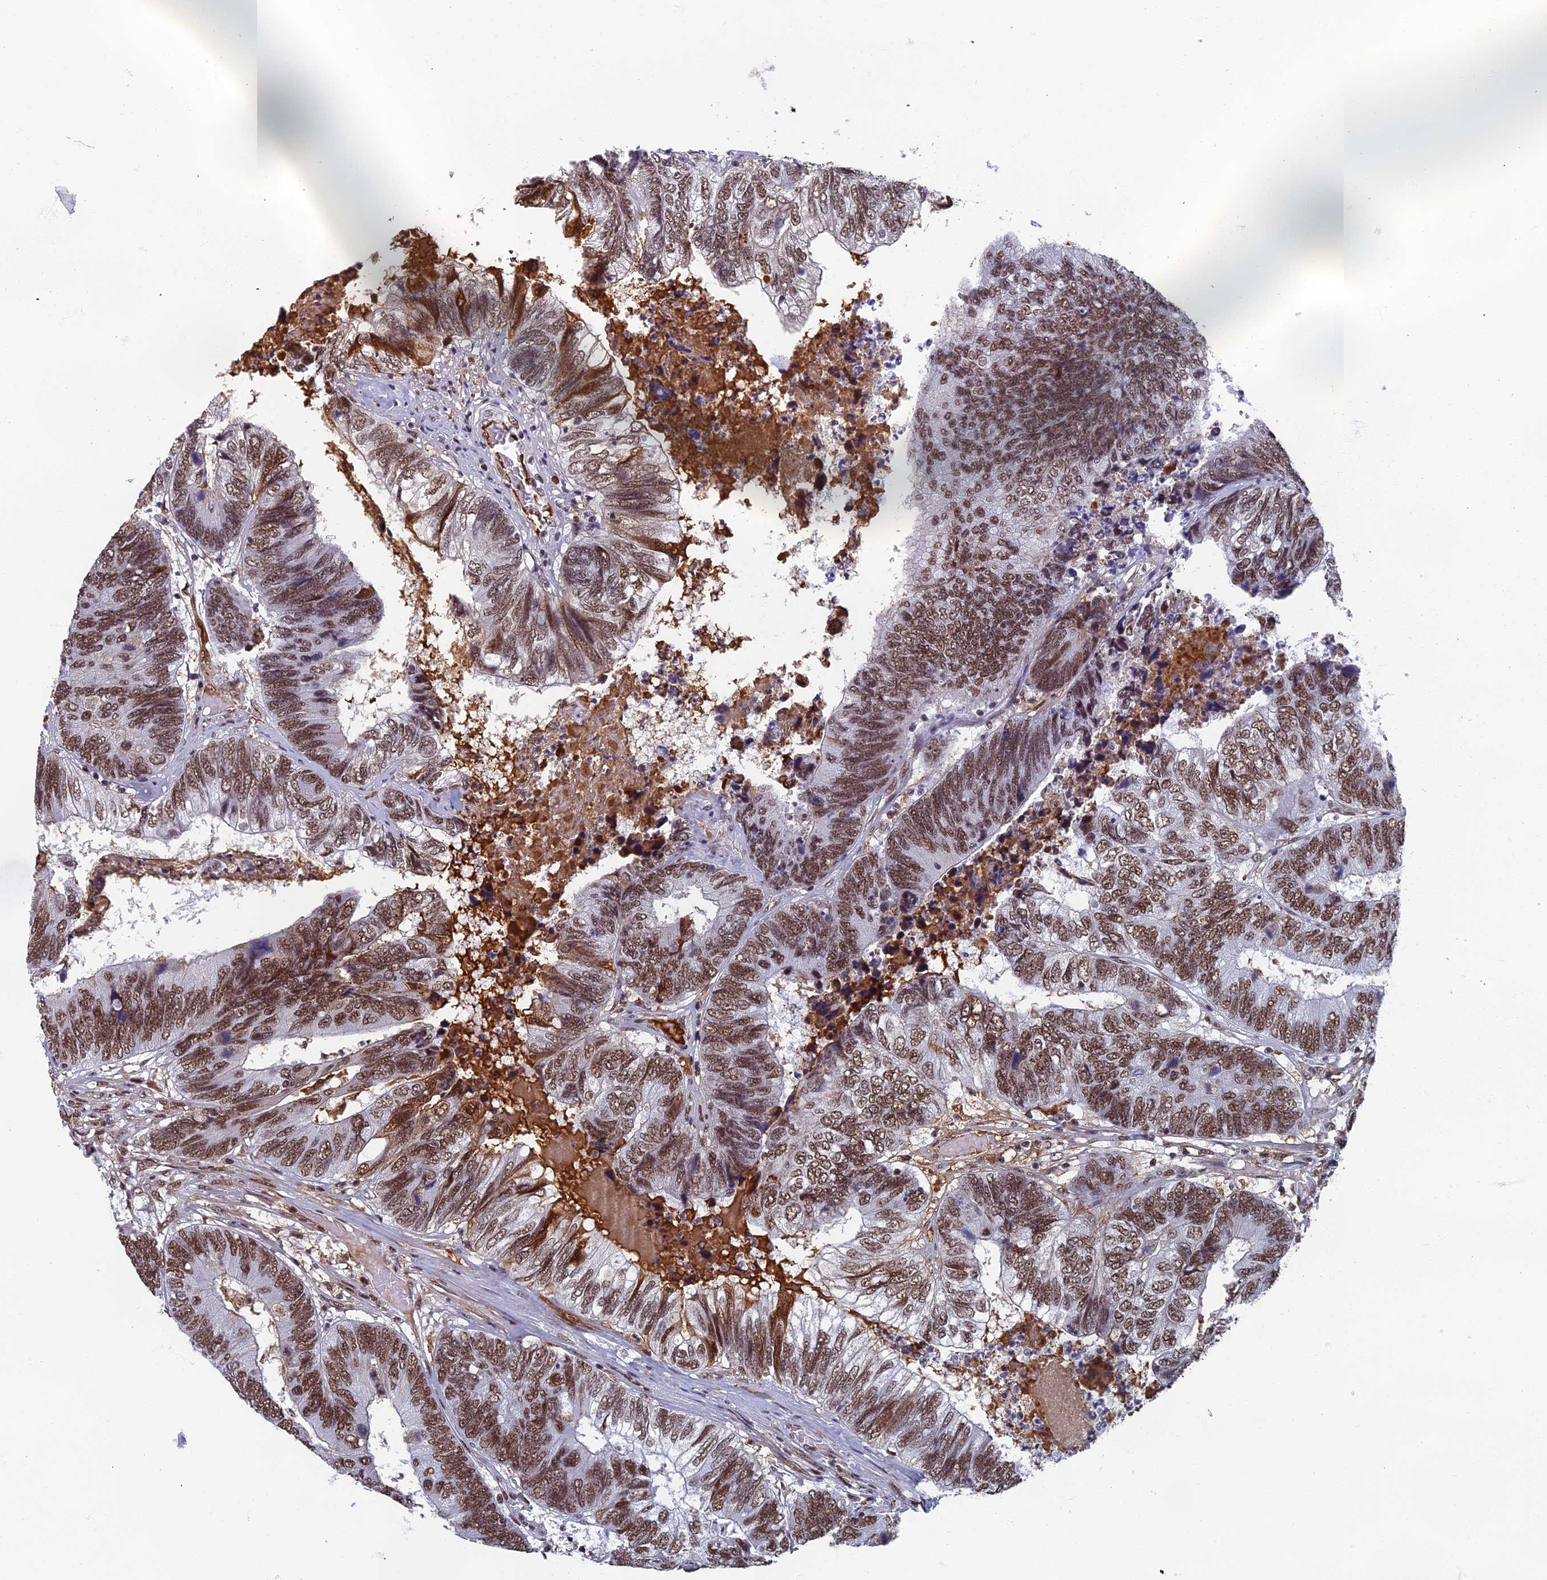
{"staining": {"intensity": "moderate", "quantity": ">75%", "location": "nuclear"}, "tissue": "colorectal cancer", "cell_type": "Tumor cells", "image_type": "cancer", "snomed": [{"axis": "morphology", "description": "Adenocarcinoma, NOS"}, {"axis": "topography", "description": "Colon"}], "caption": "Tumor cells demonstrate medium levels of moderate nuclear expression in approximately >75% of cells in human adenocarcinoma (colorectal). The staining was performed using DAB (3,3'-diaminobenzidine), with brown indicating positive protein expression. Nuclei are stained blue with hematoxylin.", "gene": "TAF13", "patient": {"sex": "female", "age": 67}}